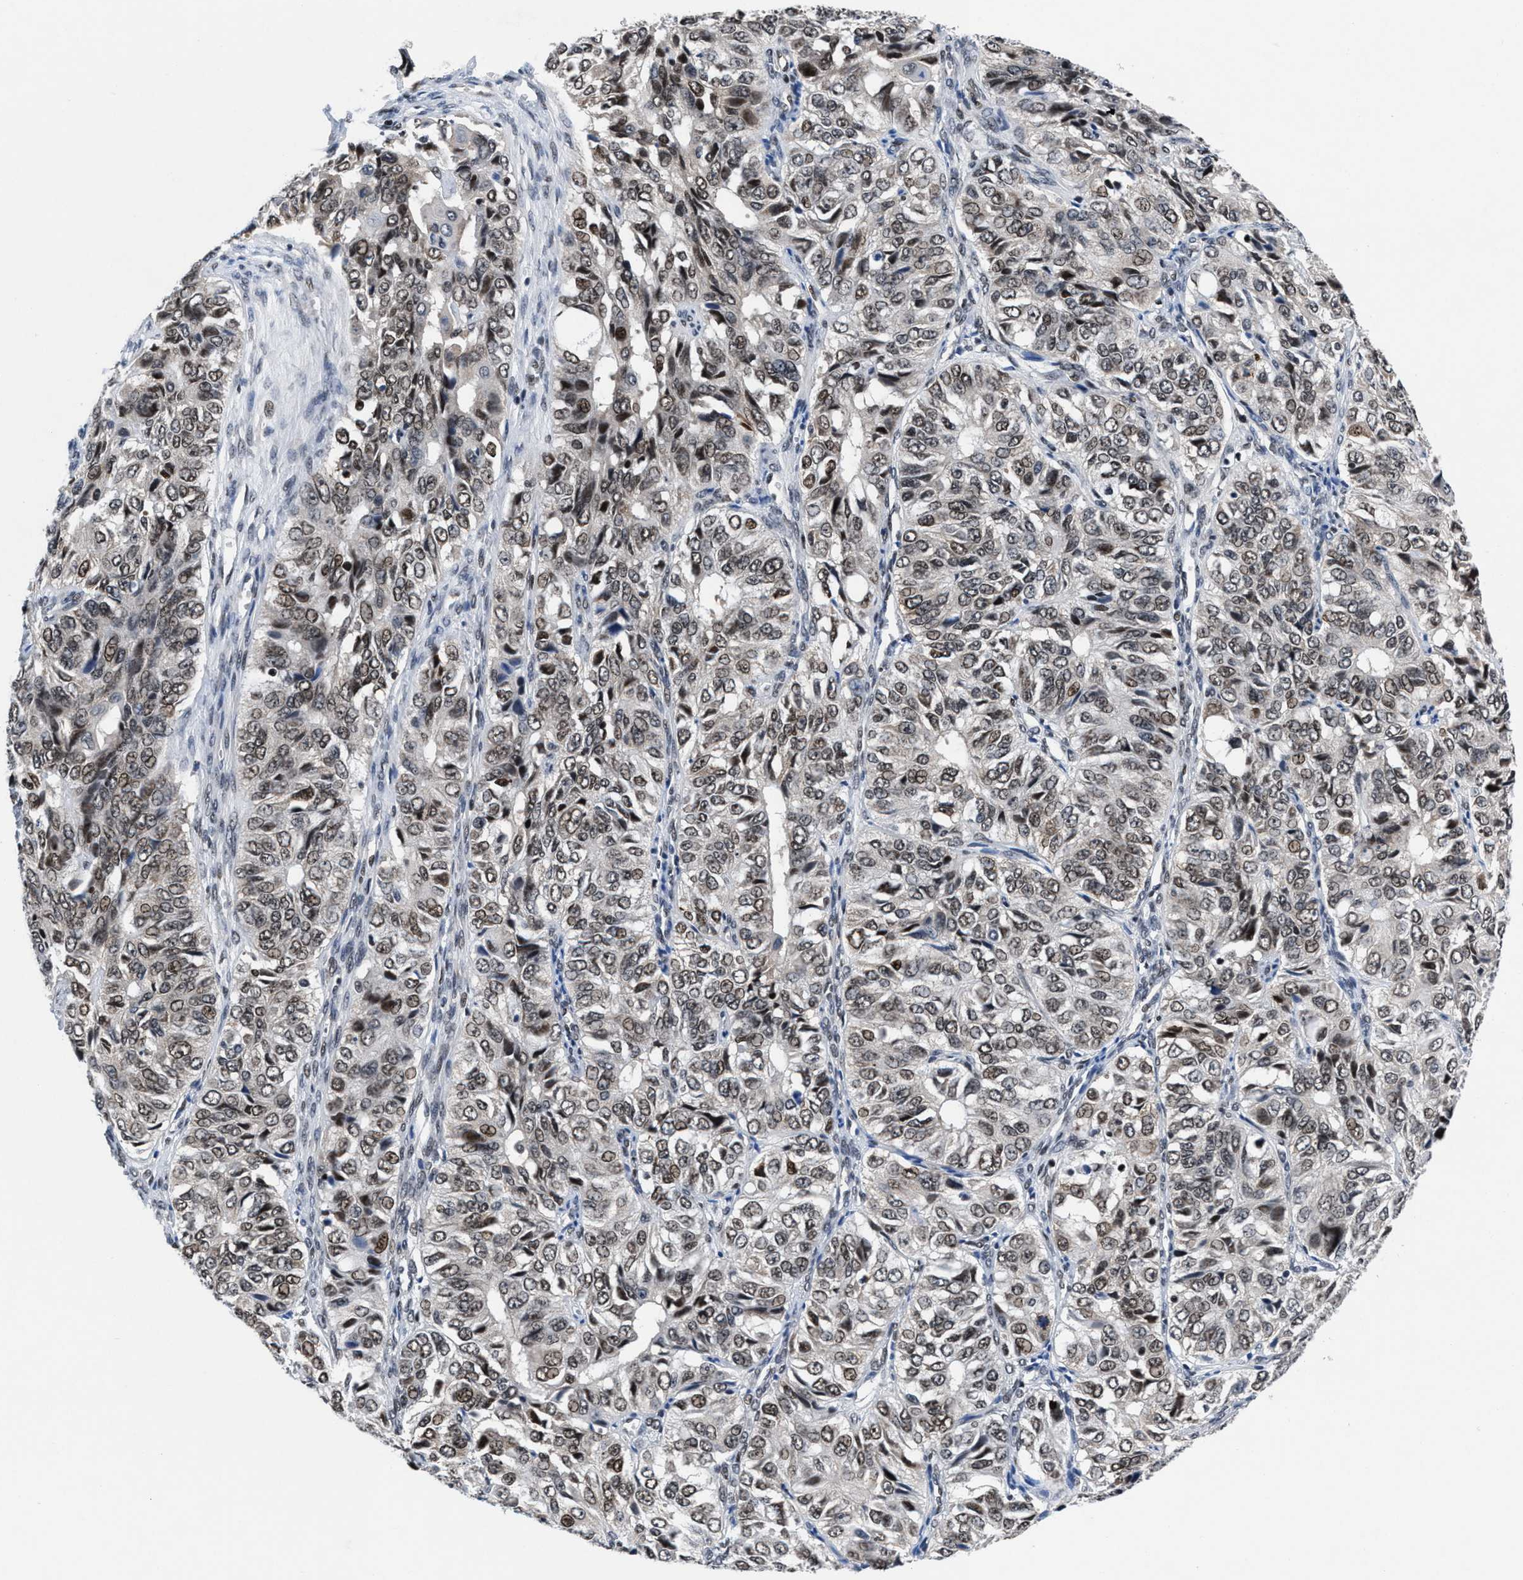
{"staining": {"intensity": "weak", "quantity": ">75%", "location": "nuclear"}, "tissue": "ovarian cancer", "cell_type": "Tumor cells", "image_type": "cancer", "snomed": [{"axis": "morphology", "description": "Carcinoma, endometroid"}, {"axis": "topography", "description": "Ovary"}], "caption": "Protein staining of ovarian cancer (endometroid carcinoma) tissue exhibits weak nuclear positivity in about >75% of tumor cells.", "gene": "WDR81", "patient": {"sex": "female", "age": 51}}